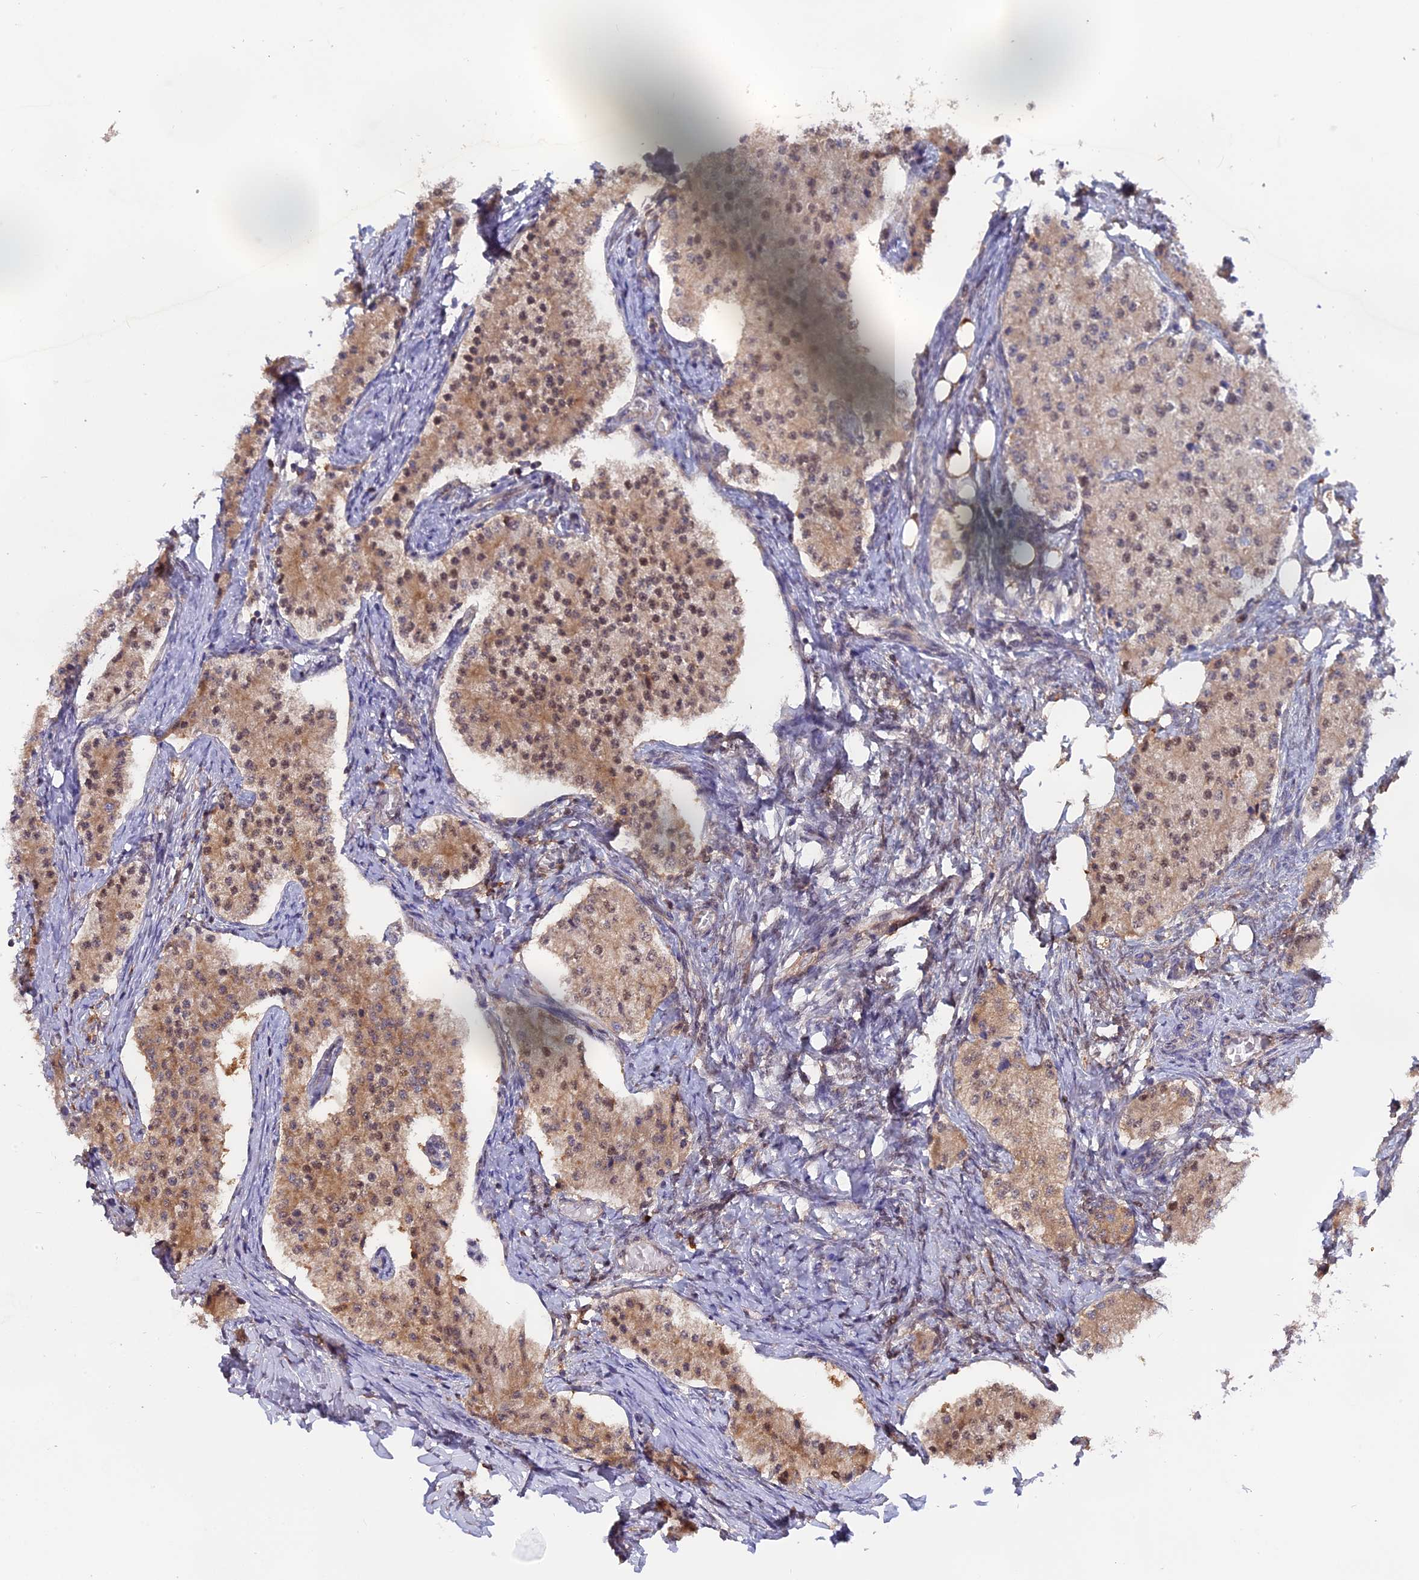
{"staining": {"intensity": "moderate", "quantity": ">75%", "location": "cytoplasmic/membranous,nuclear"}, "tissue": "carcinoid", "cell_type": "Tumor cells", "image_type": "cancer", "snomed": [{"axis": "morphology", "description": "Carcinoid, malignant, NOS"}, {"axis": "topography", "description": "Colon"}], "caption": "Human carcinoid (malignant) stained with a brown dye demonstrates moderate cytoplasmic/membranous and nuclear positive expression in approximately >75% of tumor cells.", "gene": "FAM118B", "patient": {"sex": "female", "age": 52}}